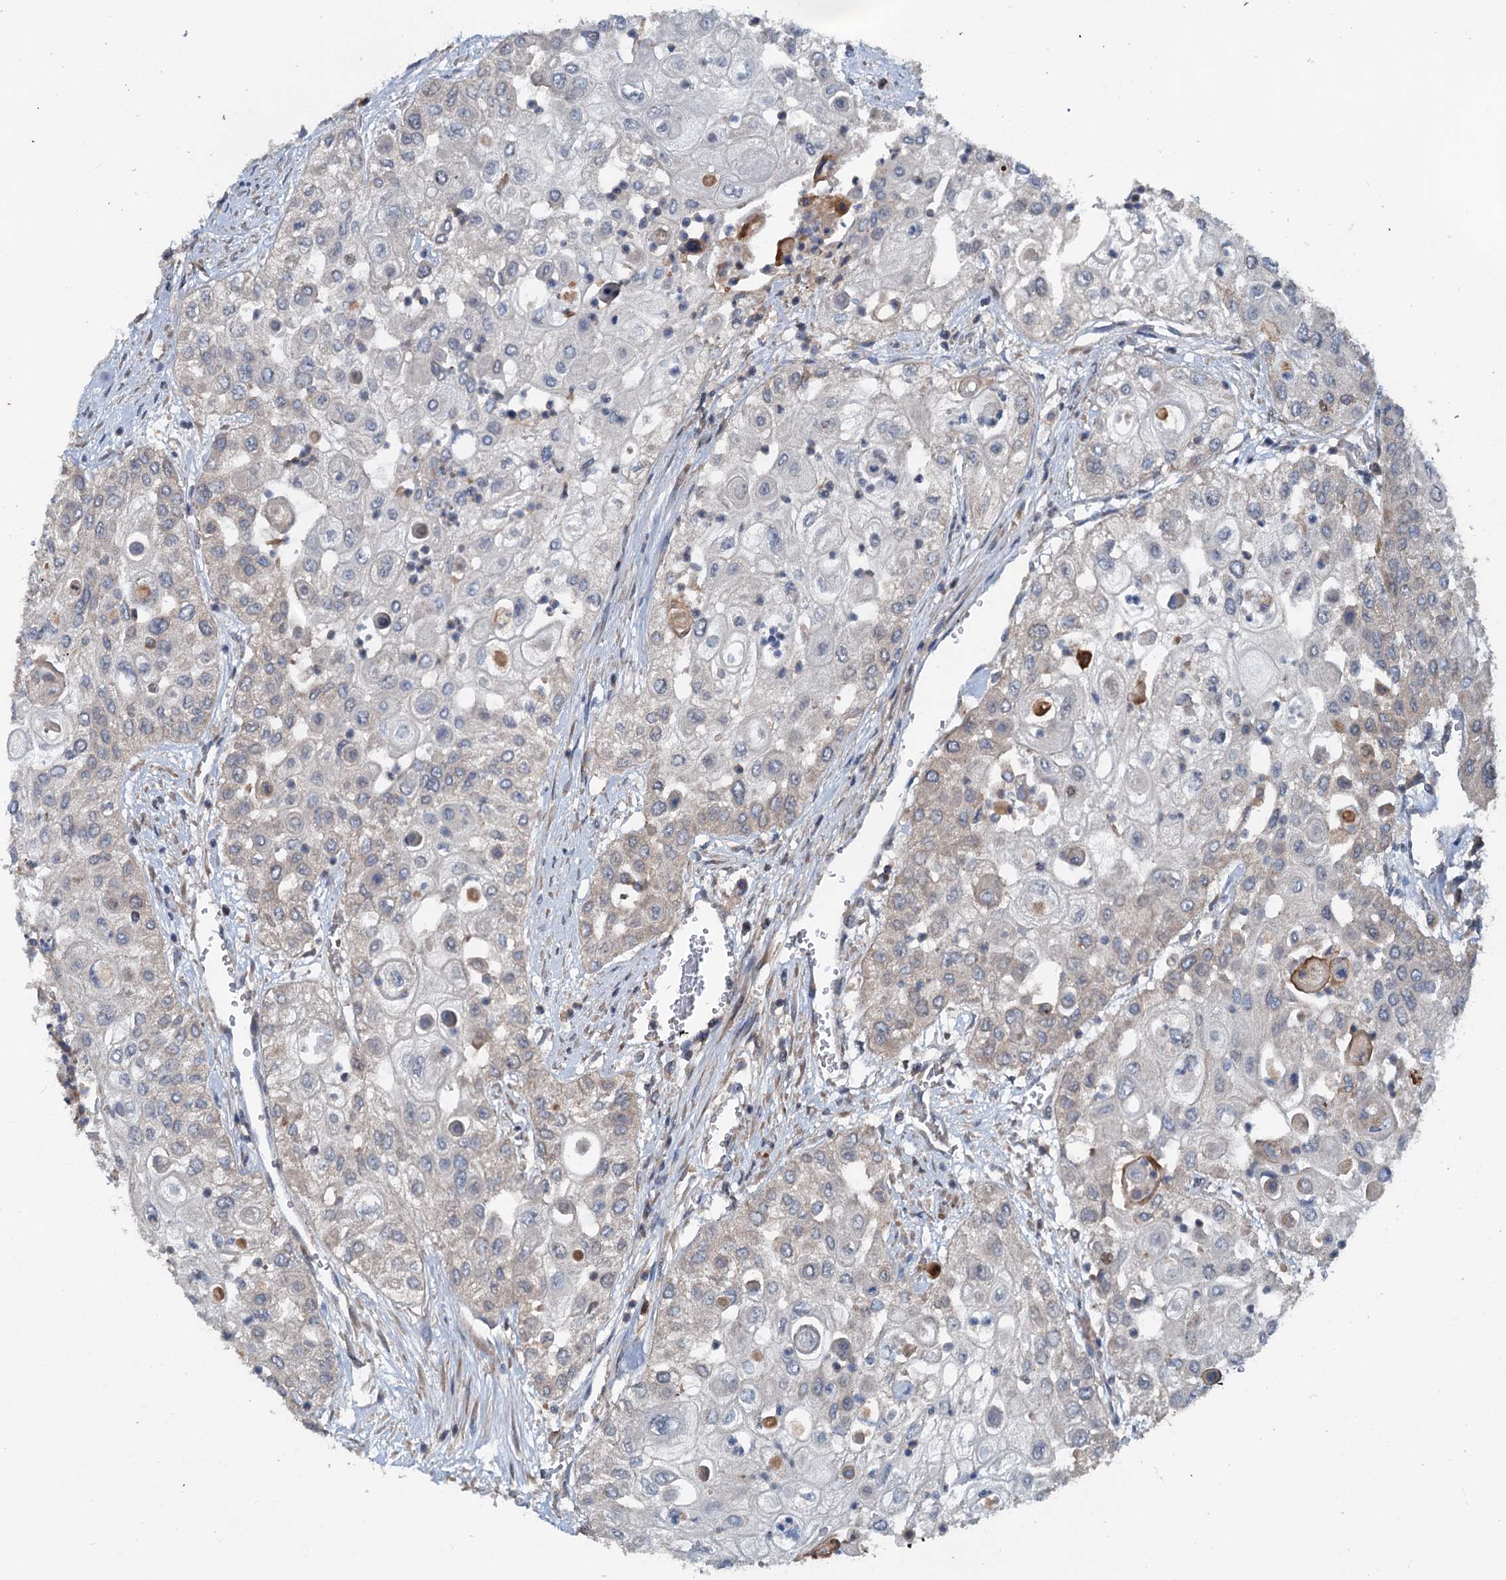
{"staining": {"intensity": "negative", "quantity": "none", "location": "none"}, "tissue": "urothelial cancer", "cell_type": "Tumor cells", "image_type": "cancer", "snomed": [{"axis": "morphology", "description": "Urothelial carcinoma, High grade"}, {"axis": "topography", "description": "Urinary bladder"}], "caption": "The micrograph reveals no significant staining in tumor cells of urothelial cancer.", "gene": "TEDC1", "patient": {"sex": "female", "age": 79}}